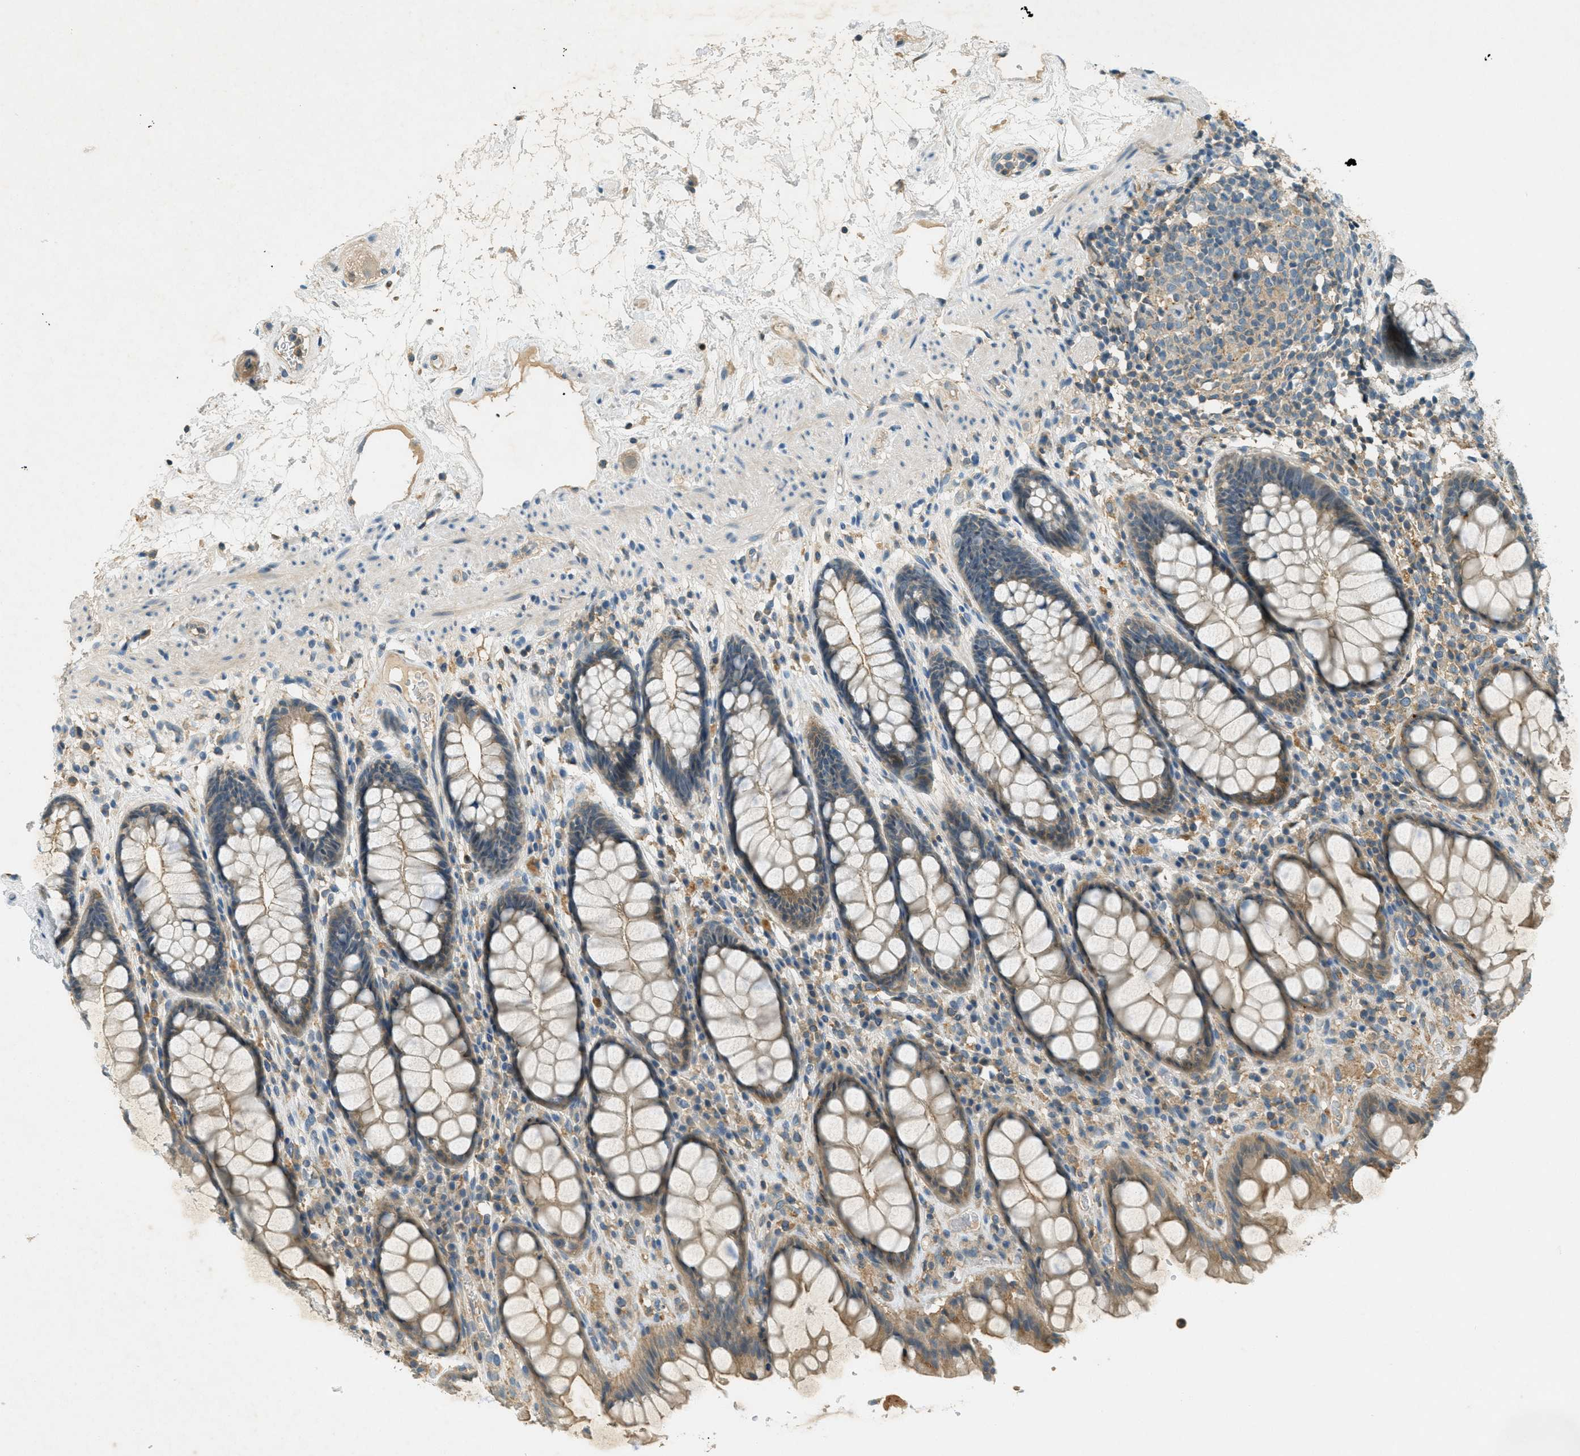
{"staining": {"intensity": "moderate", "quantity": ">75%", "location": "cytoplasmic/membranous"}, "tissue": "rectum", "cell_type": "Glandular cells", "image_type": "normal", "snomed": [{"axis": "morphology", "description": "Normal tissue, NOS"}, {"axis": "topography", "description": "Rectum"}], "caption": "Rectum stained for a protein shows moderate cytoplasmic/membranous positivity in glandular cells.", "gene": "NUDT4B", "patient": {"sex": "male", "age": 64}}